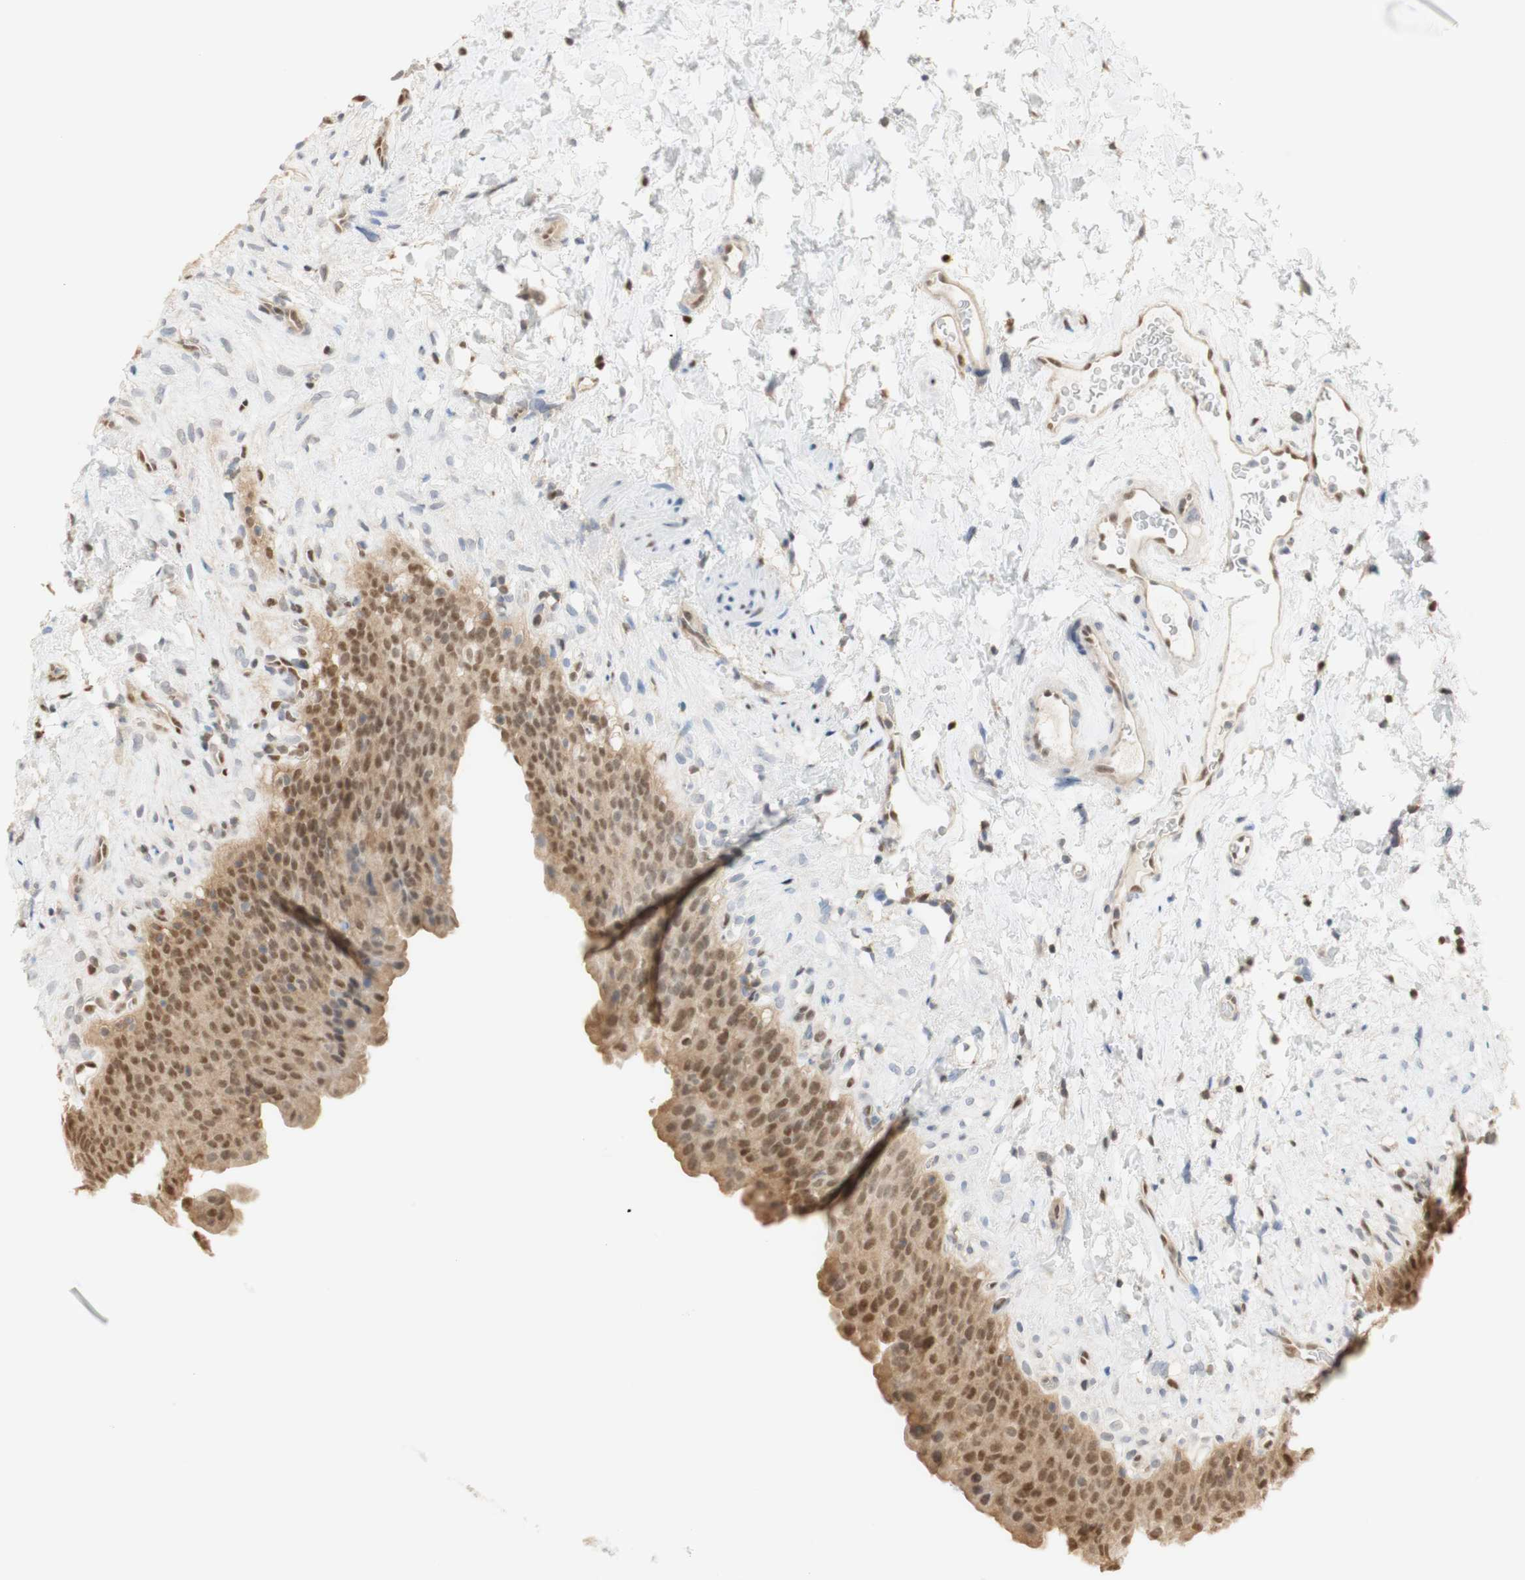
{"staining": {"intensity": "moderate", "quantity": ">75%", "location": "cytoplasmic/membranous,nuclear"}, "tissue": "urinary bladder", "cell_type": "Urothelial cells", "image_type": "normal", "snomed": [{"axis": "morphology", "description": "Normal tissue, NOS"}, {"axis": "topography", "description": "Urinary bladder"}], "caption": "Immunohistochemistry (IHC) image of normal human urinary bladder stained for a protein (brown), which exhibits medium levels of moderate cytoplasmic/membranous,nuclear expression in about >75% of urothelial cells.", "gene": "NAP1L4", "patient": {"sex": "female", "age": 79}}